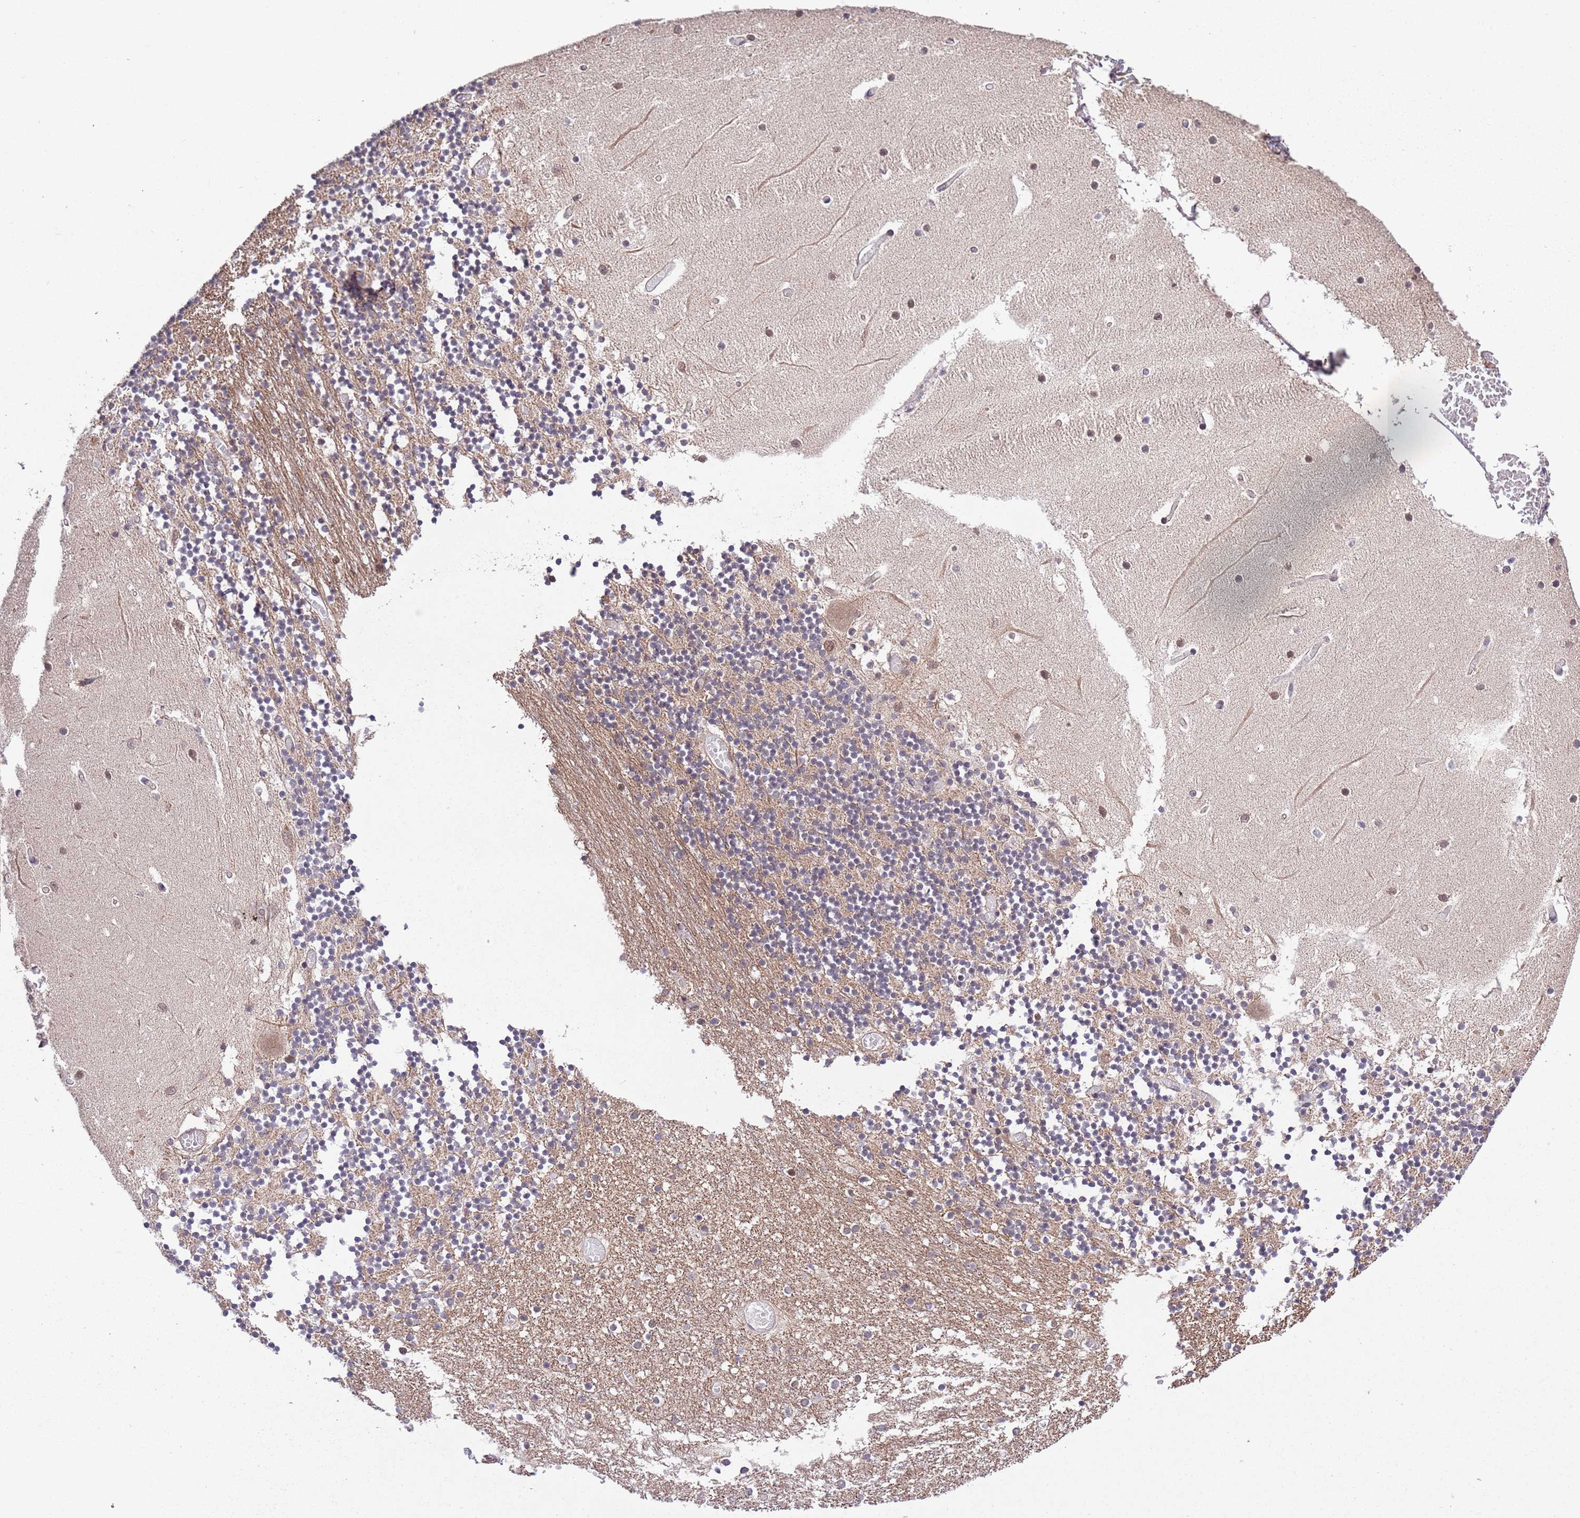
{"staining": {"intensity": "moderate", "quantity": "25%-75%", "location": "cytoplasmic/membranous"}, "tissue": "cerebellum", "cell_type": "Cells in granular layer", "image_type": "normal", "snomed": [{"axis": "morphology", "description": "Normal tissue, NOS"}, {"axis": "topography", "description": "Cerebellum"}], "caption": "Cells in granular layer demonstrate medium levels of moderate cytoplasmic/membranous staining in approximately 25%-75% of cells in normal human cerebellum.", "gene": "MFNG", "patient": {"sex": "female", "age": 28}}